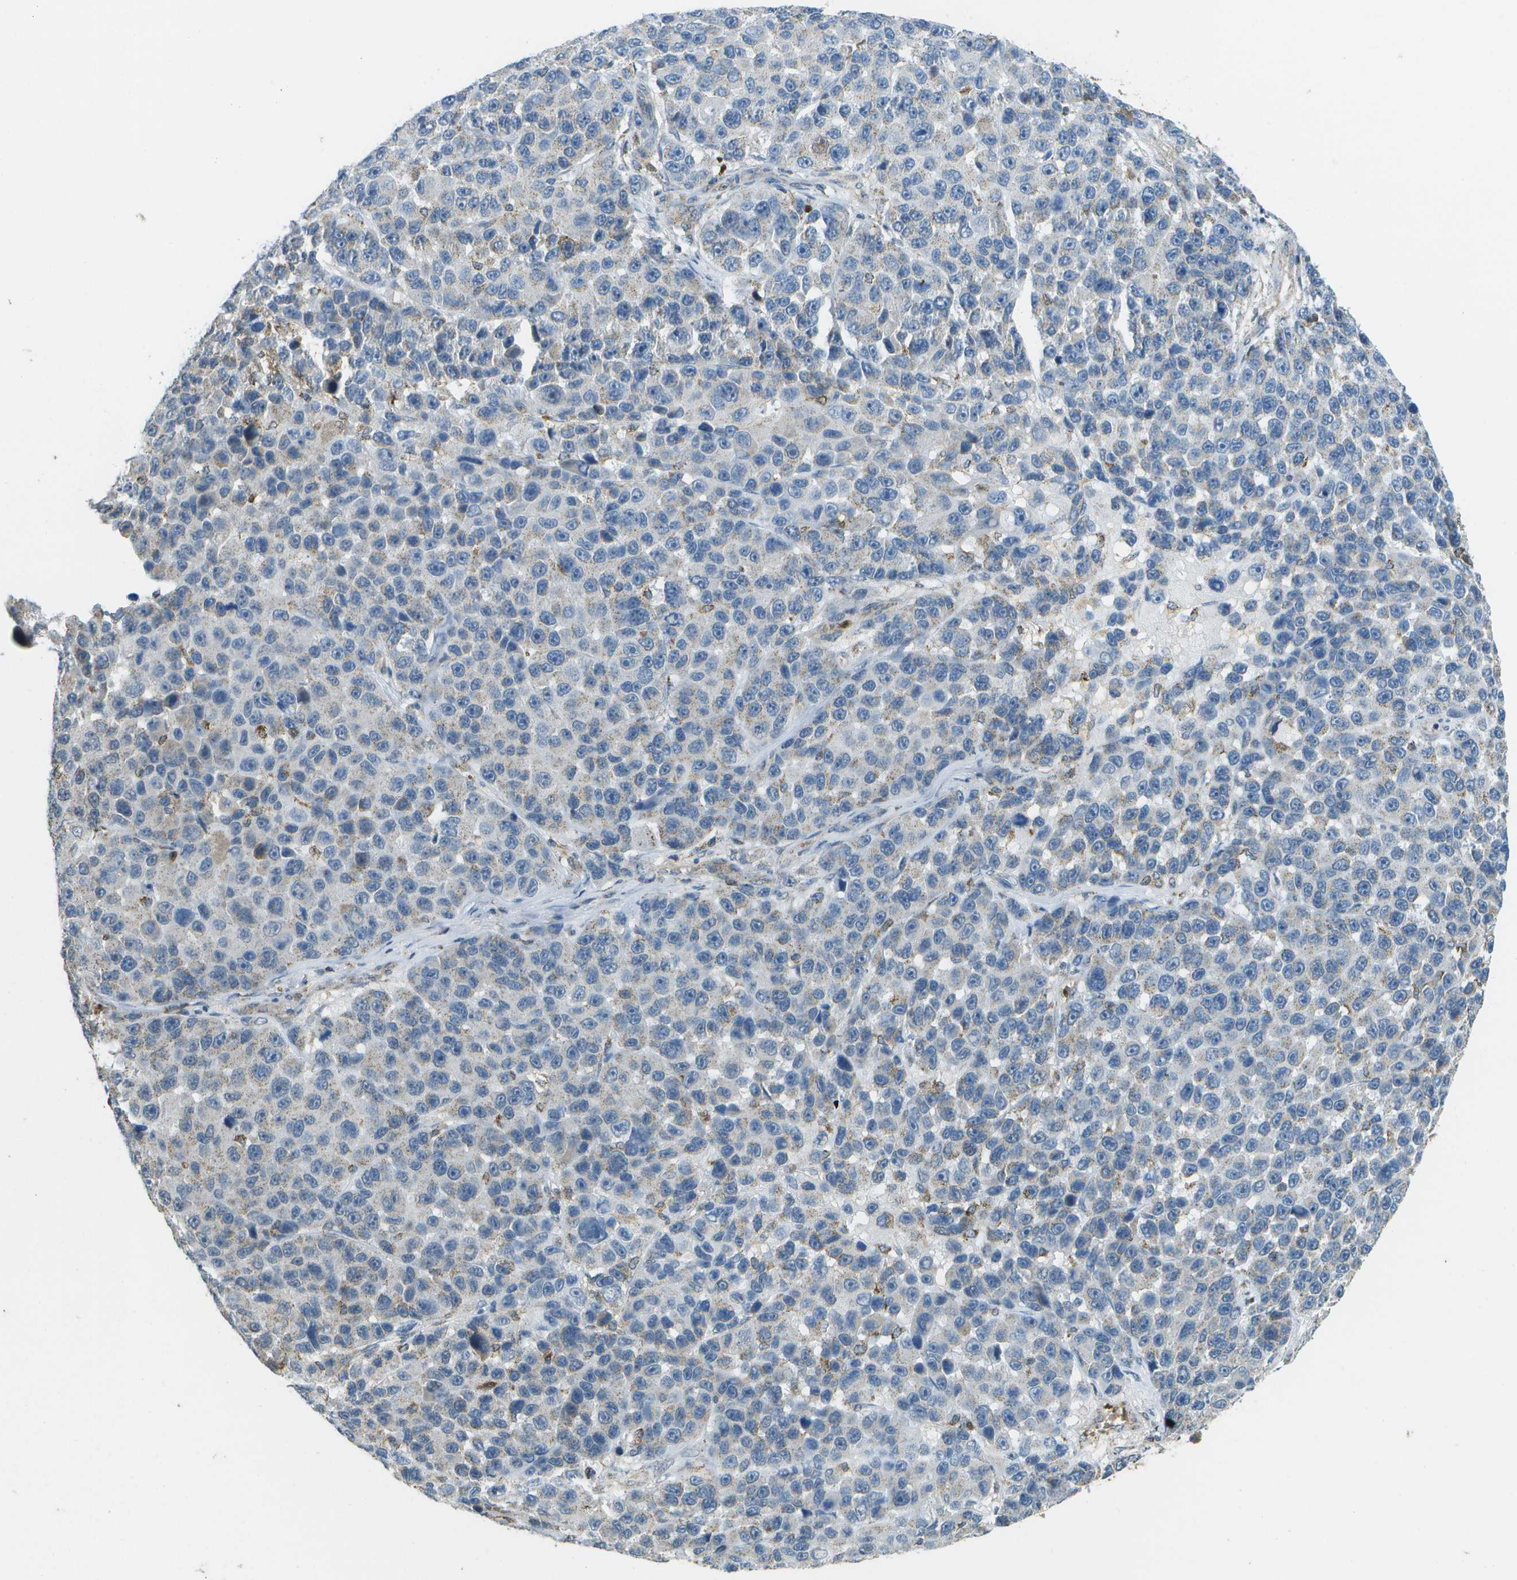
{"staining": {"intensity": "negative", "quantity": "none", "location": "none"}, "tissue": "melanoma", "cell_type": "Tumor cells", "image_type": "cancer", "snomed": [{"axis": "morphology", "description": "Malignant melanoma, NOS"}, {"axis": "topography", "description": "Skin"}], "caption": "DAB (3,3'-diaminobenzidine) immunohistochemical staining of human melanoma shows no significant positivity in tumor cells. Nuclei are stained in blue.", "gene": "CACHD1", "patient": {"sex": "male", "age": 53}}